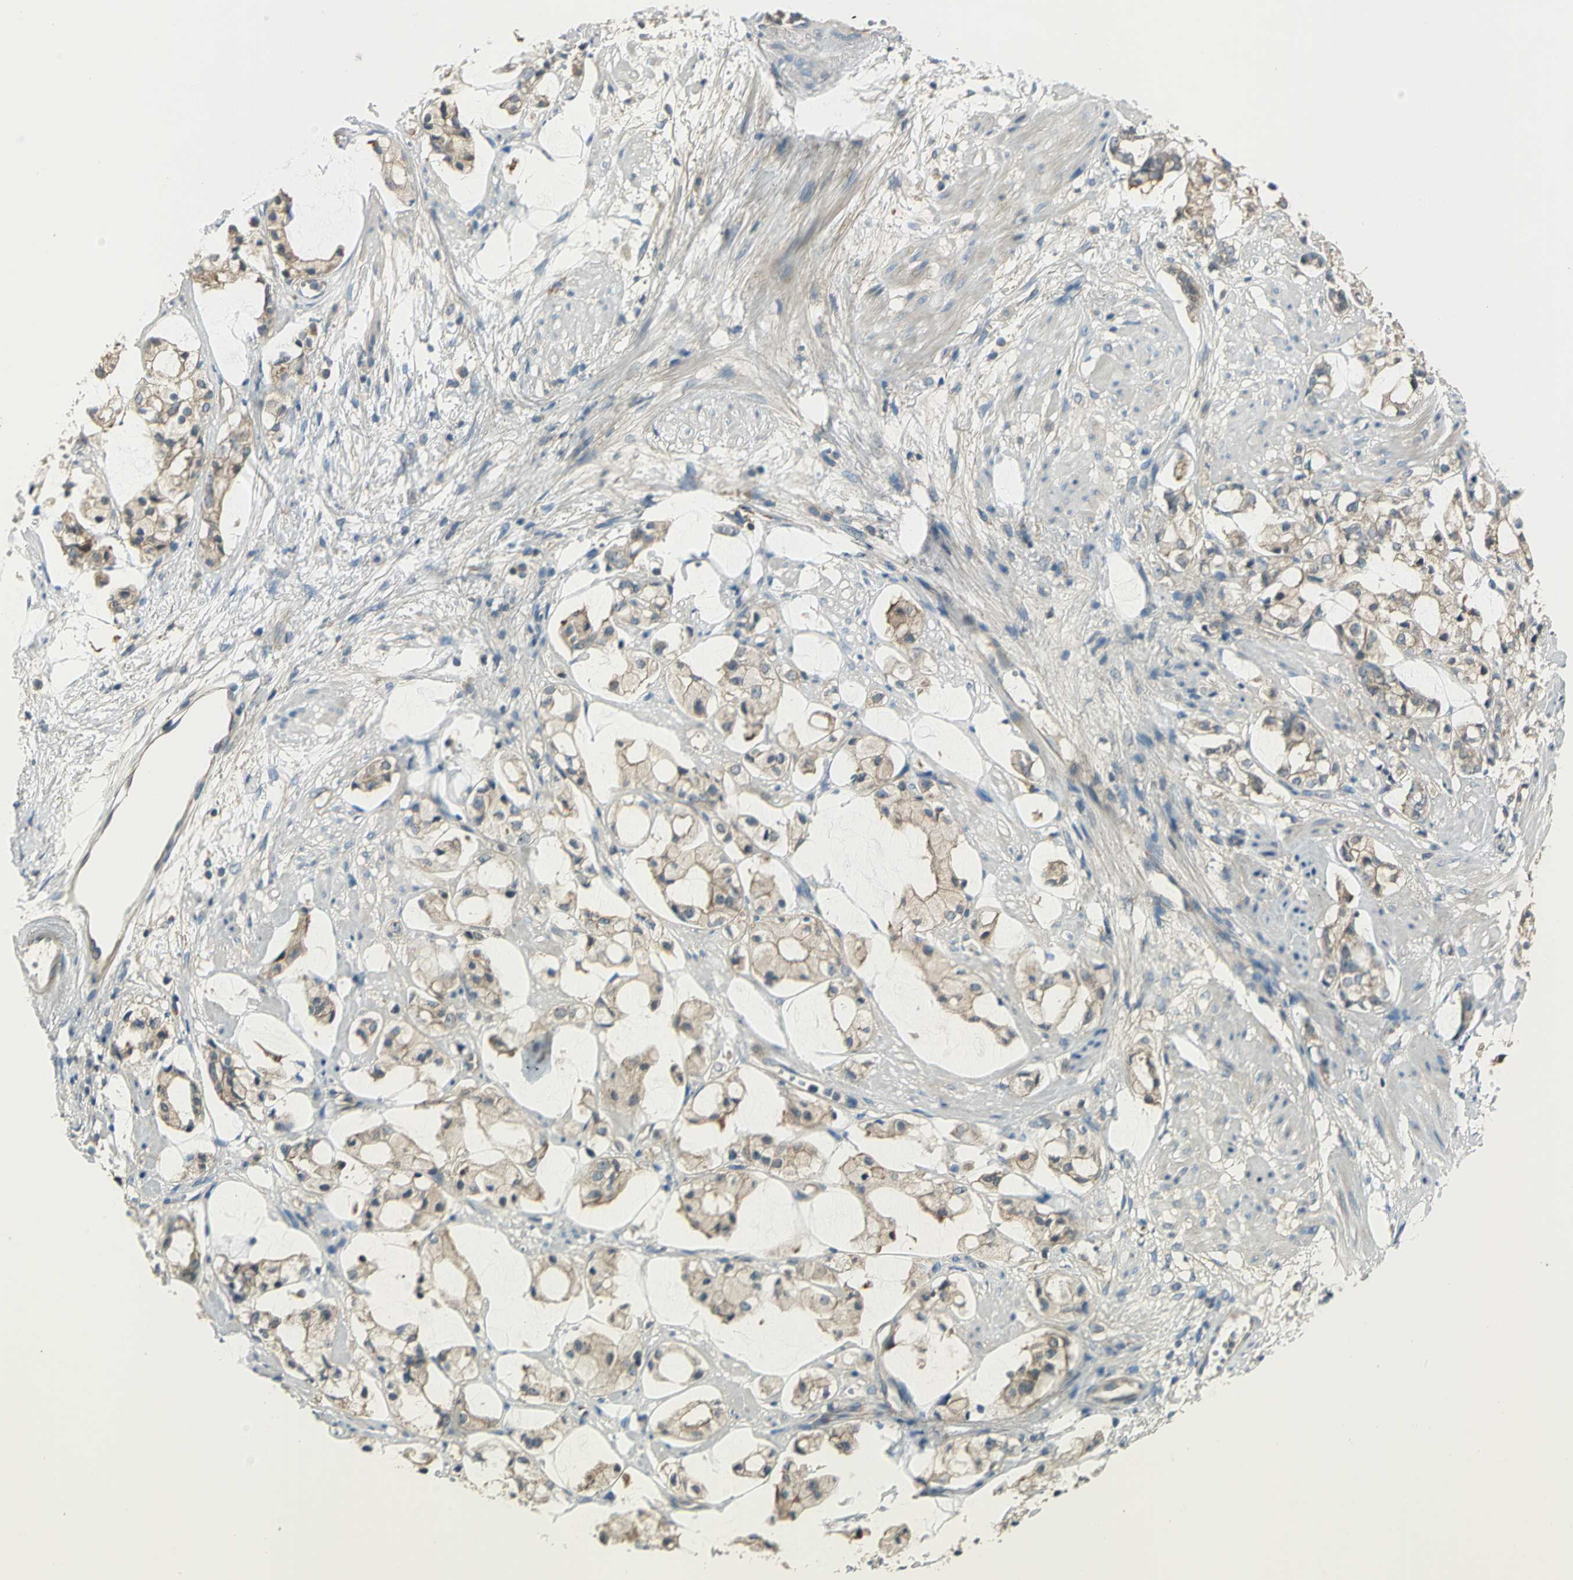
{"staining": {"intensity": "weak", "quantity": ">75%", "location": "cytoplasmic/membranous"}, "tissue": "prostate cancer", "cell_type": "Tumor cells", "image_type": "cancer", "snomed": [{"axis": "morphology", "description": "Adenocarcinoma, High grade"}, {"axis": "topography", "description": "Prostate"}], "caption": "This micrograph exhibits immunohistochemistry (IHC) staining of human prostate cancer, with low weak cytoplasmic/membranous staining in approximately >75% of tumor cells.", "gene": "PRKAA1", "patient": {"sex": "male", "age": 85}}